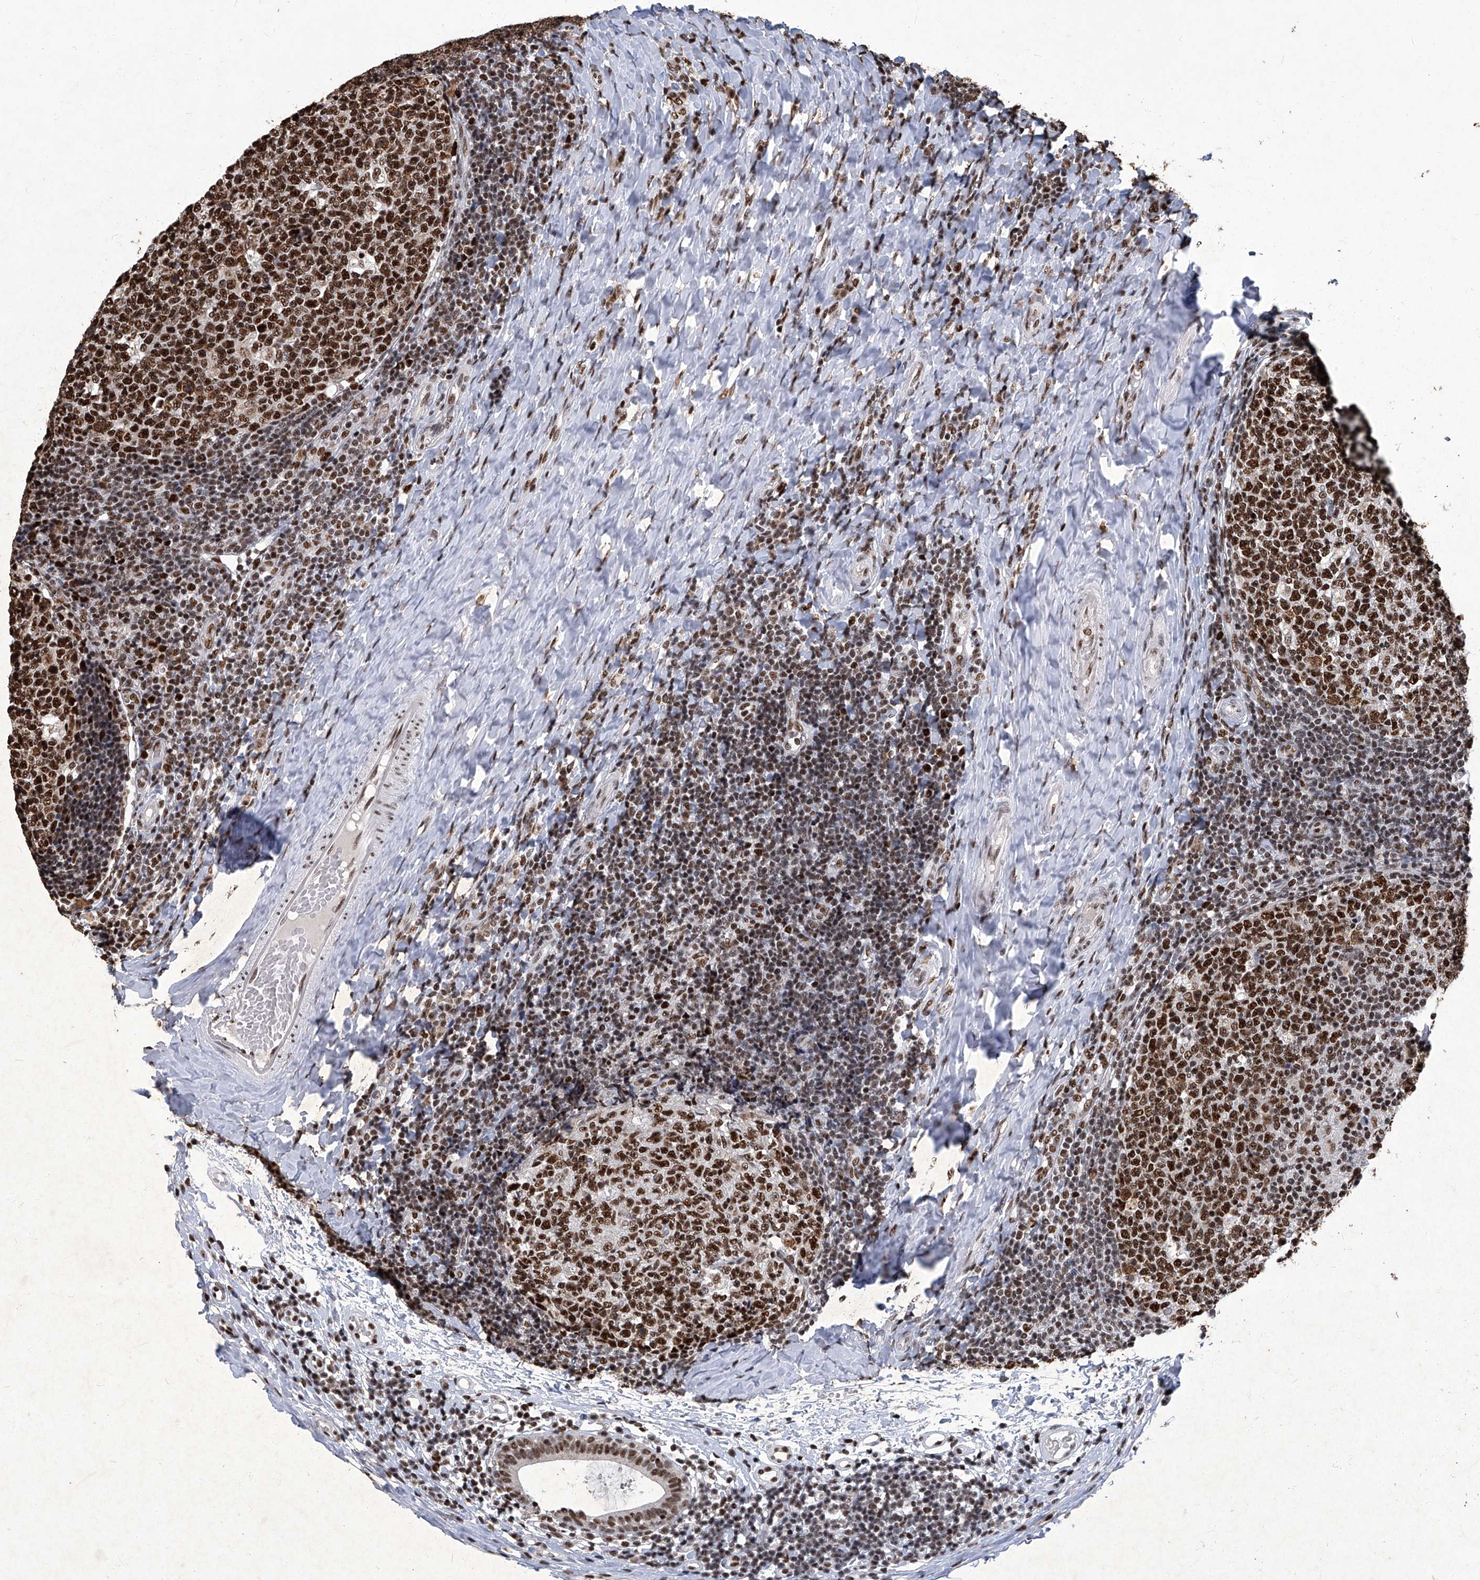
{"staining": {"intensity": "strong", "quantity": ">75%", "location": "nuclear"}, "tissue": "tonsil", "cell_type": "Germinal center cells", "image_type": "normal", "snomed": [{"axis": "morphology", "description": "Normal tissue, NOS"}, {"axis": "topography", "description": "Tonsil"}], "caption": "Immunohistochemical staining of normal human tonsil demonstrates high levels of strong nuclear positivity in approximately >75% of germinal center cells.", "gene": "HBP1", "patient": {"sex": "female", "age": 19}}